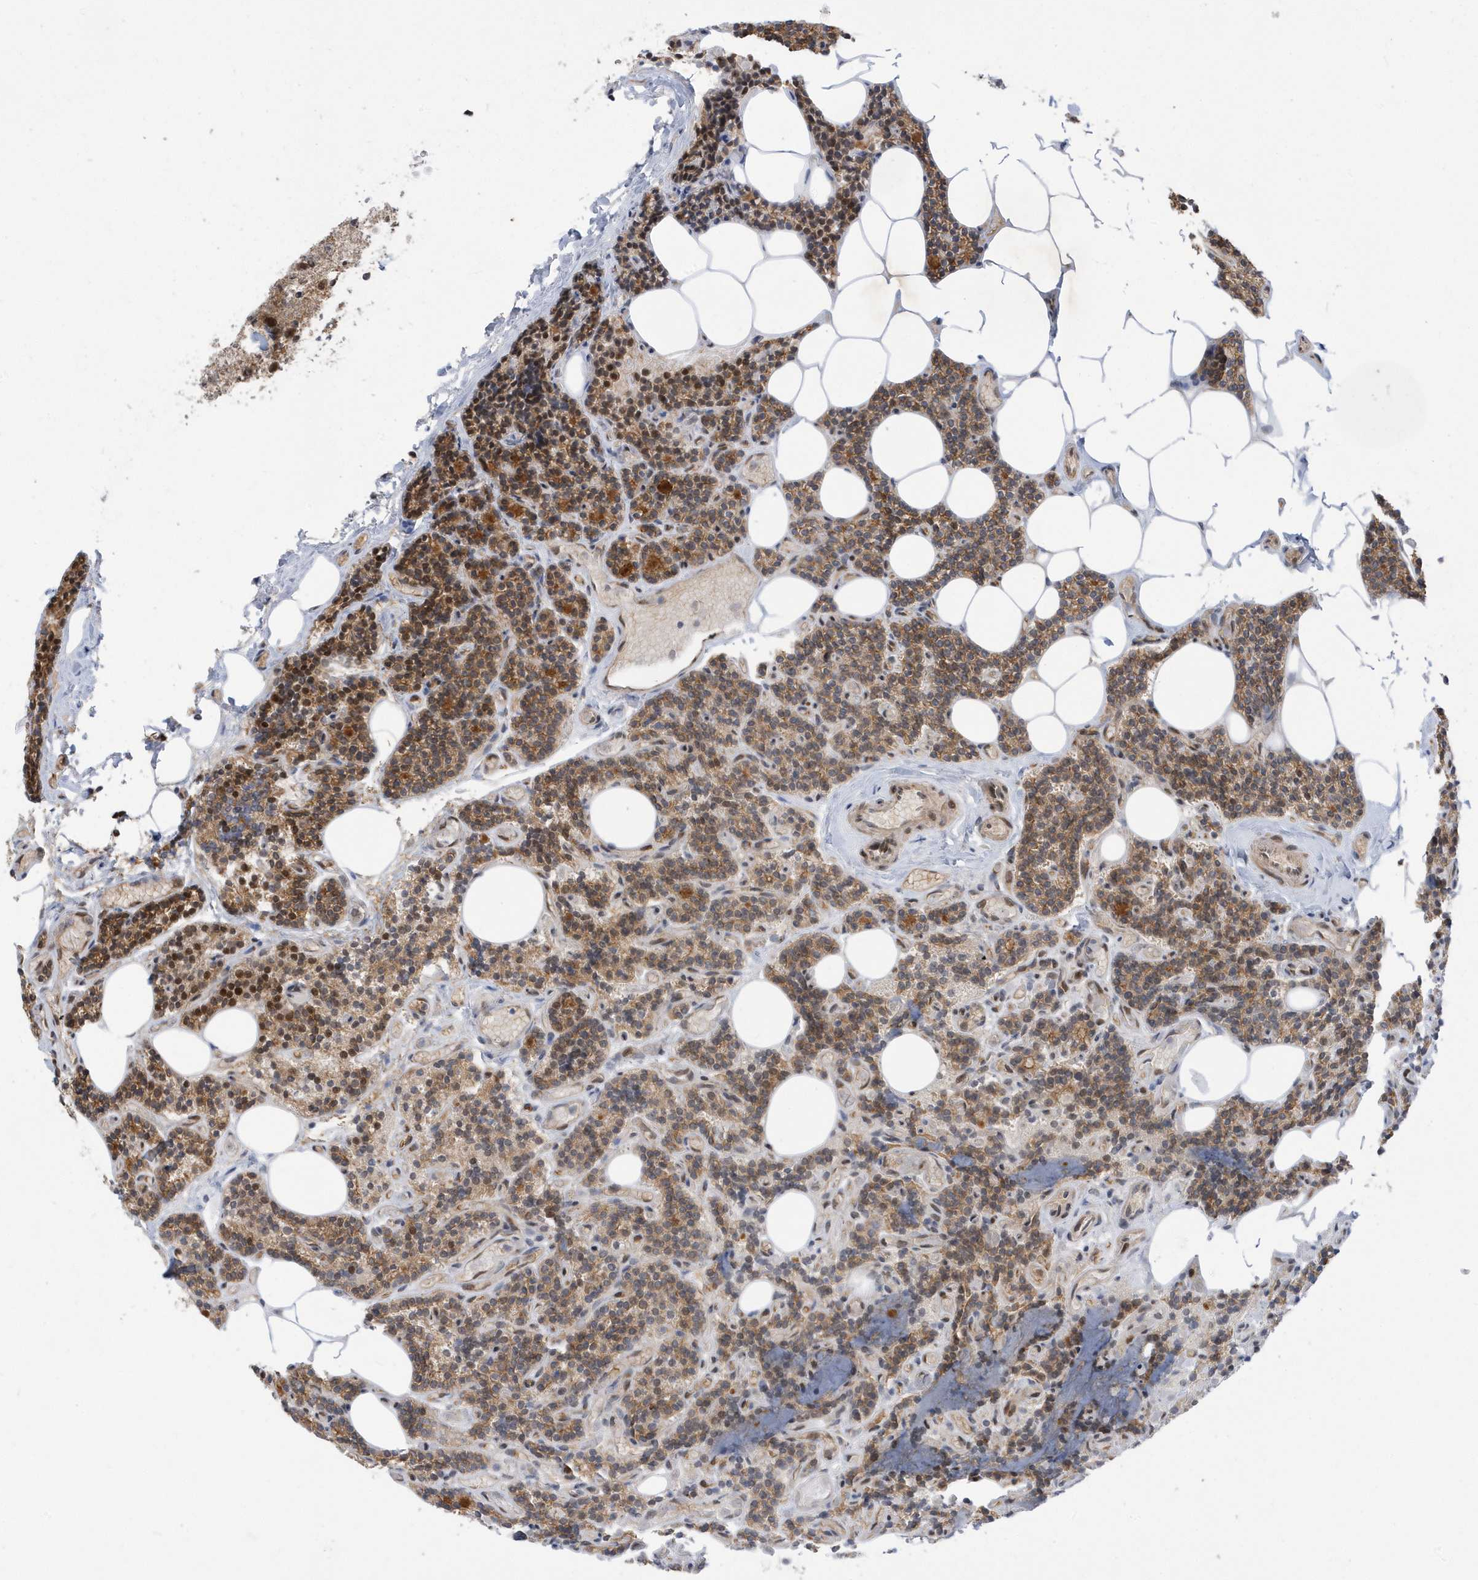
{"staining": {"intensity": "moderate", "quantity": ">75%", "location": "cytoplasmic/membranous,nuclear"}, "tissue": "parathyroid gland", "cell_type": "Glandular cells", "image_type": "normal", "snomed": [{"axis": "morphology", "description": "Normal tissue, NOS"}, {"axis": "topography", "description": "Parathyroid gland"}], "caption": "Glandular cells demonstrate moderate cytoplasmic/membranous,nuclear expression in about >75% of cells in unremarkable parathyroid gland.", "gene": "USP53", "patient": {"sex": "female", "age": 43}}